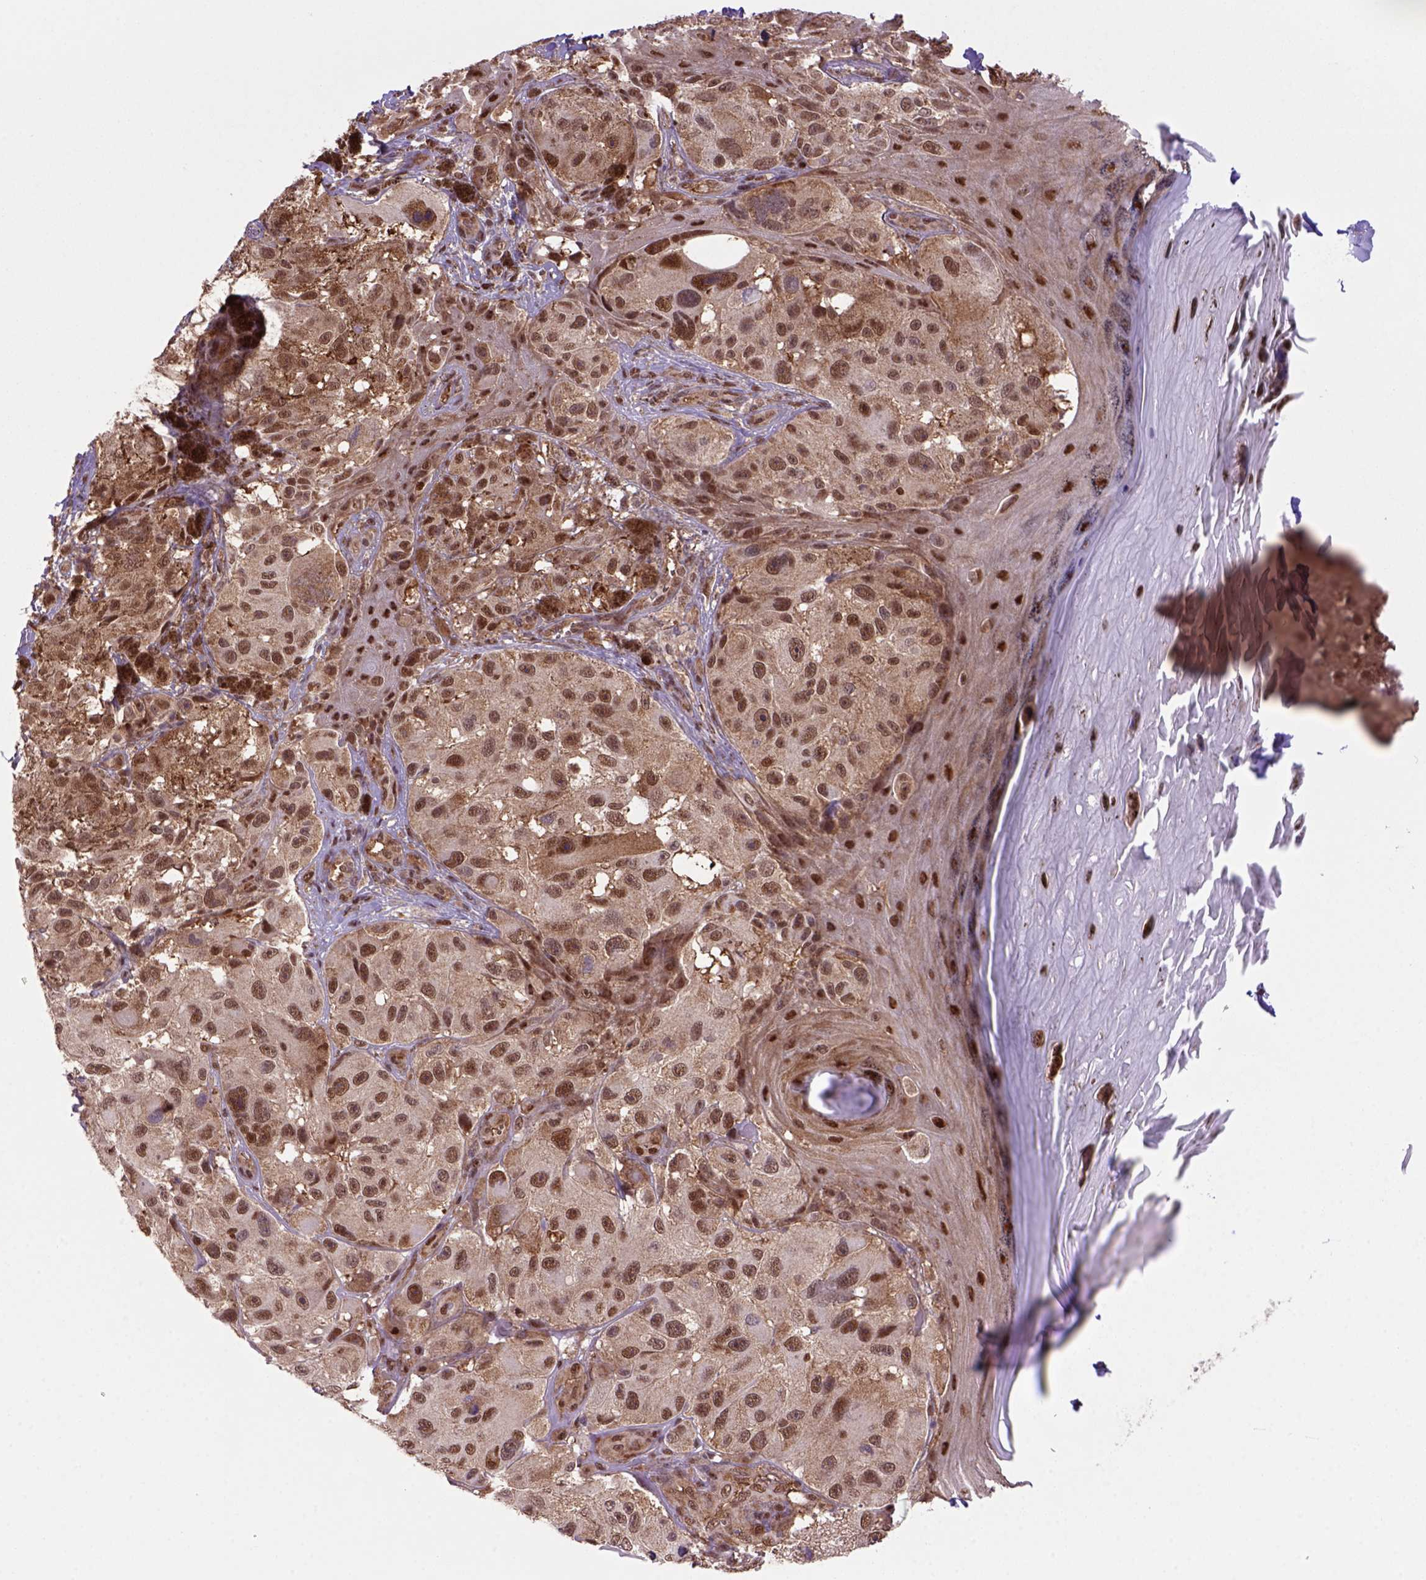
{"staining": {"intensity": "moderate", "quantity": ">75%", "location": "nuclear"}, "tissue": "melanoma", "cell_type": "Tumor cells", "image_type": "cancer", "snomed": [{"axis": "morphology", "description": "Malignant melanoma, NOS"}, {"axis": "topography", "description": "Skin"}], "caption": "IHC of human melanoma shows medium levels of moderate nuclear expression in about >75% of tumor cells. (DAB IHC with brightfield microscopy, high magnification).", "gene": "PSMC2", "patient": {"sex": "male", "age": 36}}